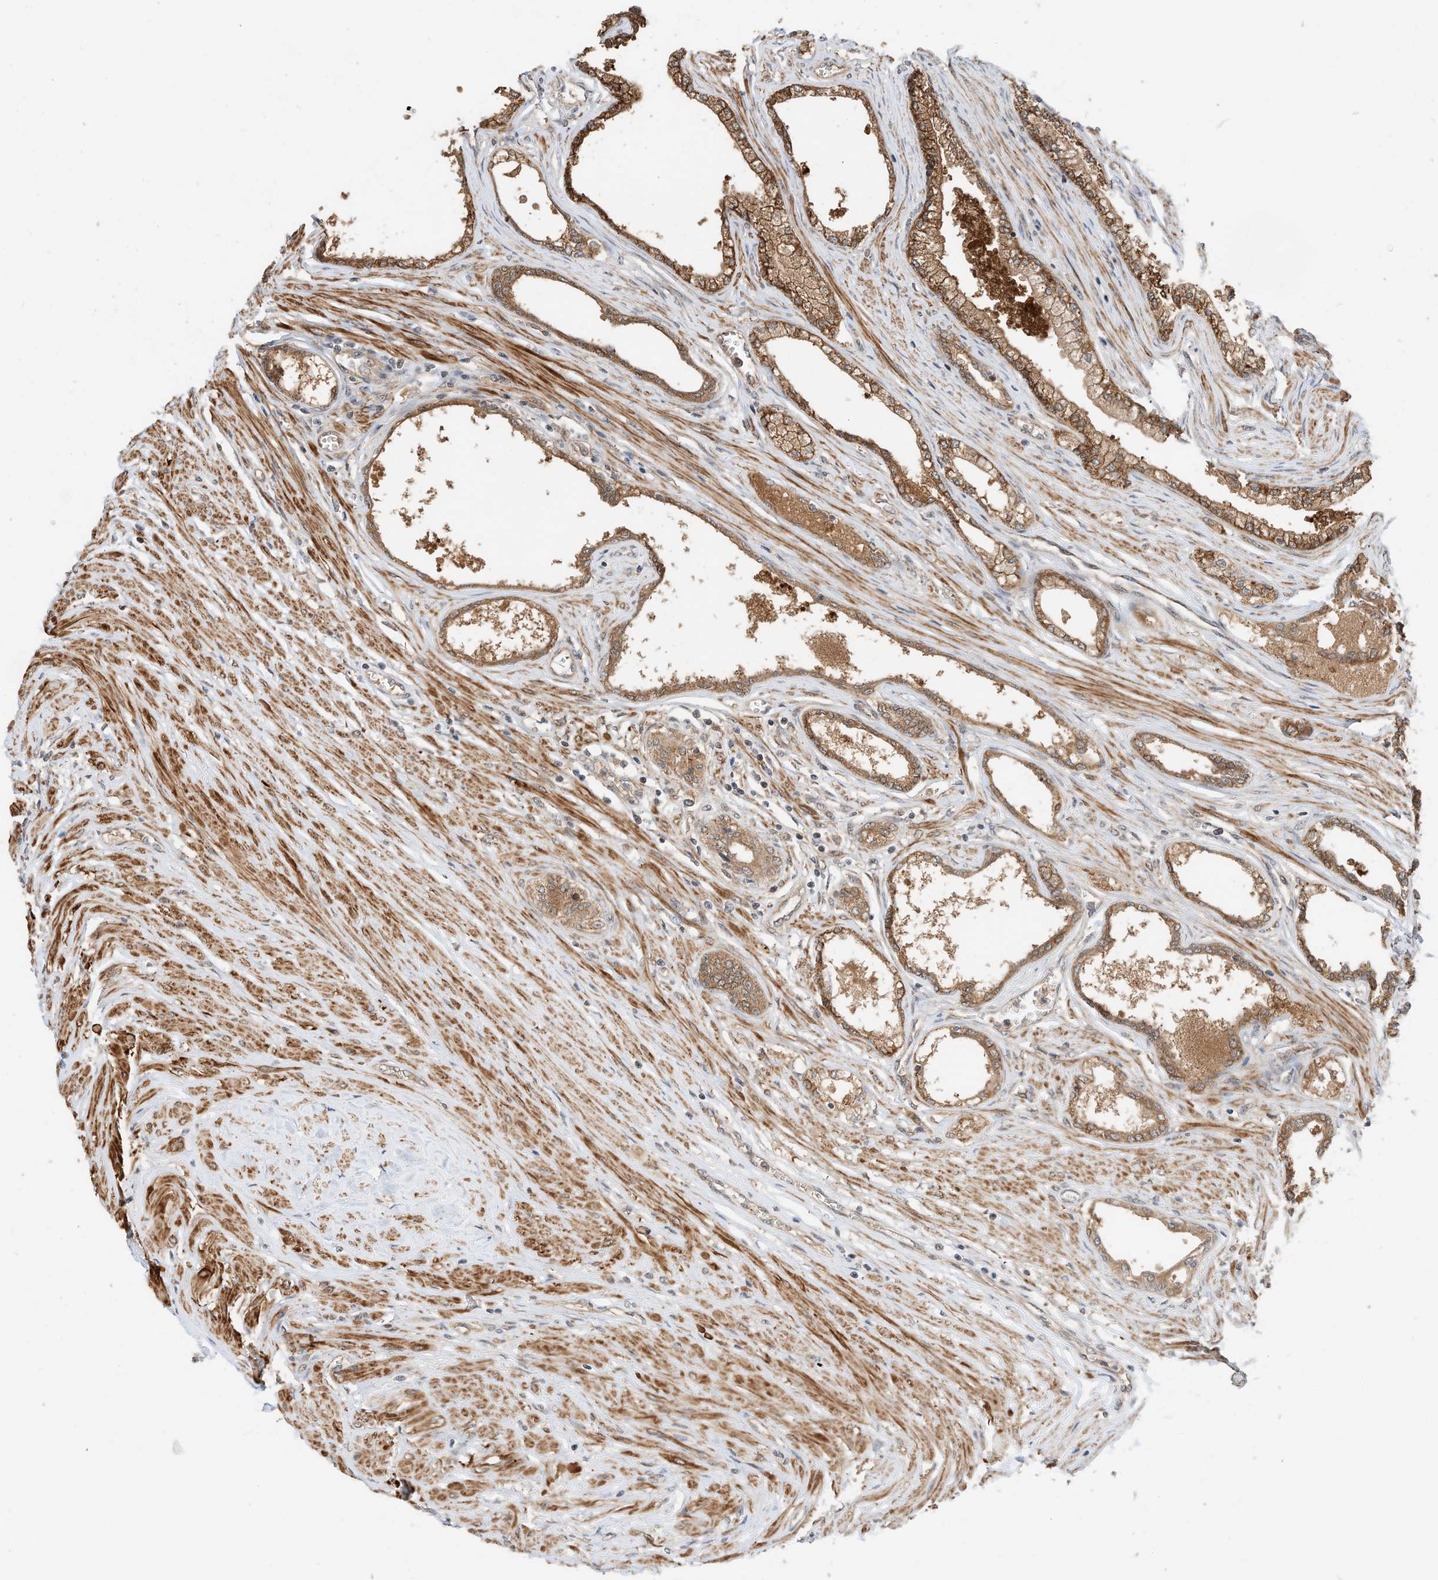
{"staining": {"intensity": "strong", "quantity": ">75%", "location": "cytoplasmic/membranous"}, "tissue": "prostate", "cell_type": "Glandular cells", "image_type": "normal", "snomed": [{"axis": "morphology", "description": "Normal tissue, NOS"}, {"axis": "morphology", "description": "Urothelial carcinoma, Low grade"}, {"axis": "topography", "description": "Urinary bladder"}, {"axis": "topography", "description": "Prostate"}], "caption": "This is a micrograph of IHC staining of normal prostate, which shows strong expression in the cytoplasmic/membranous of glandular cells.", "gene": "CPAMD8", "patient": {"sex": "male", "age": 60}}